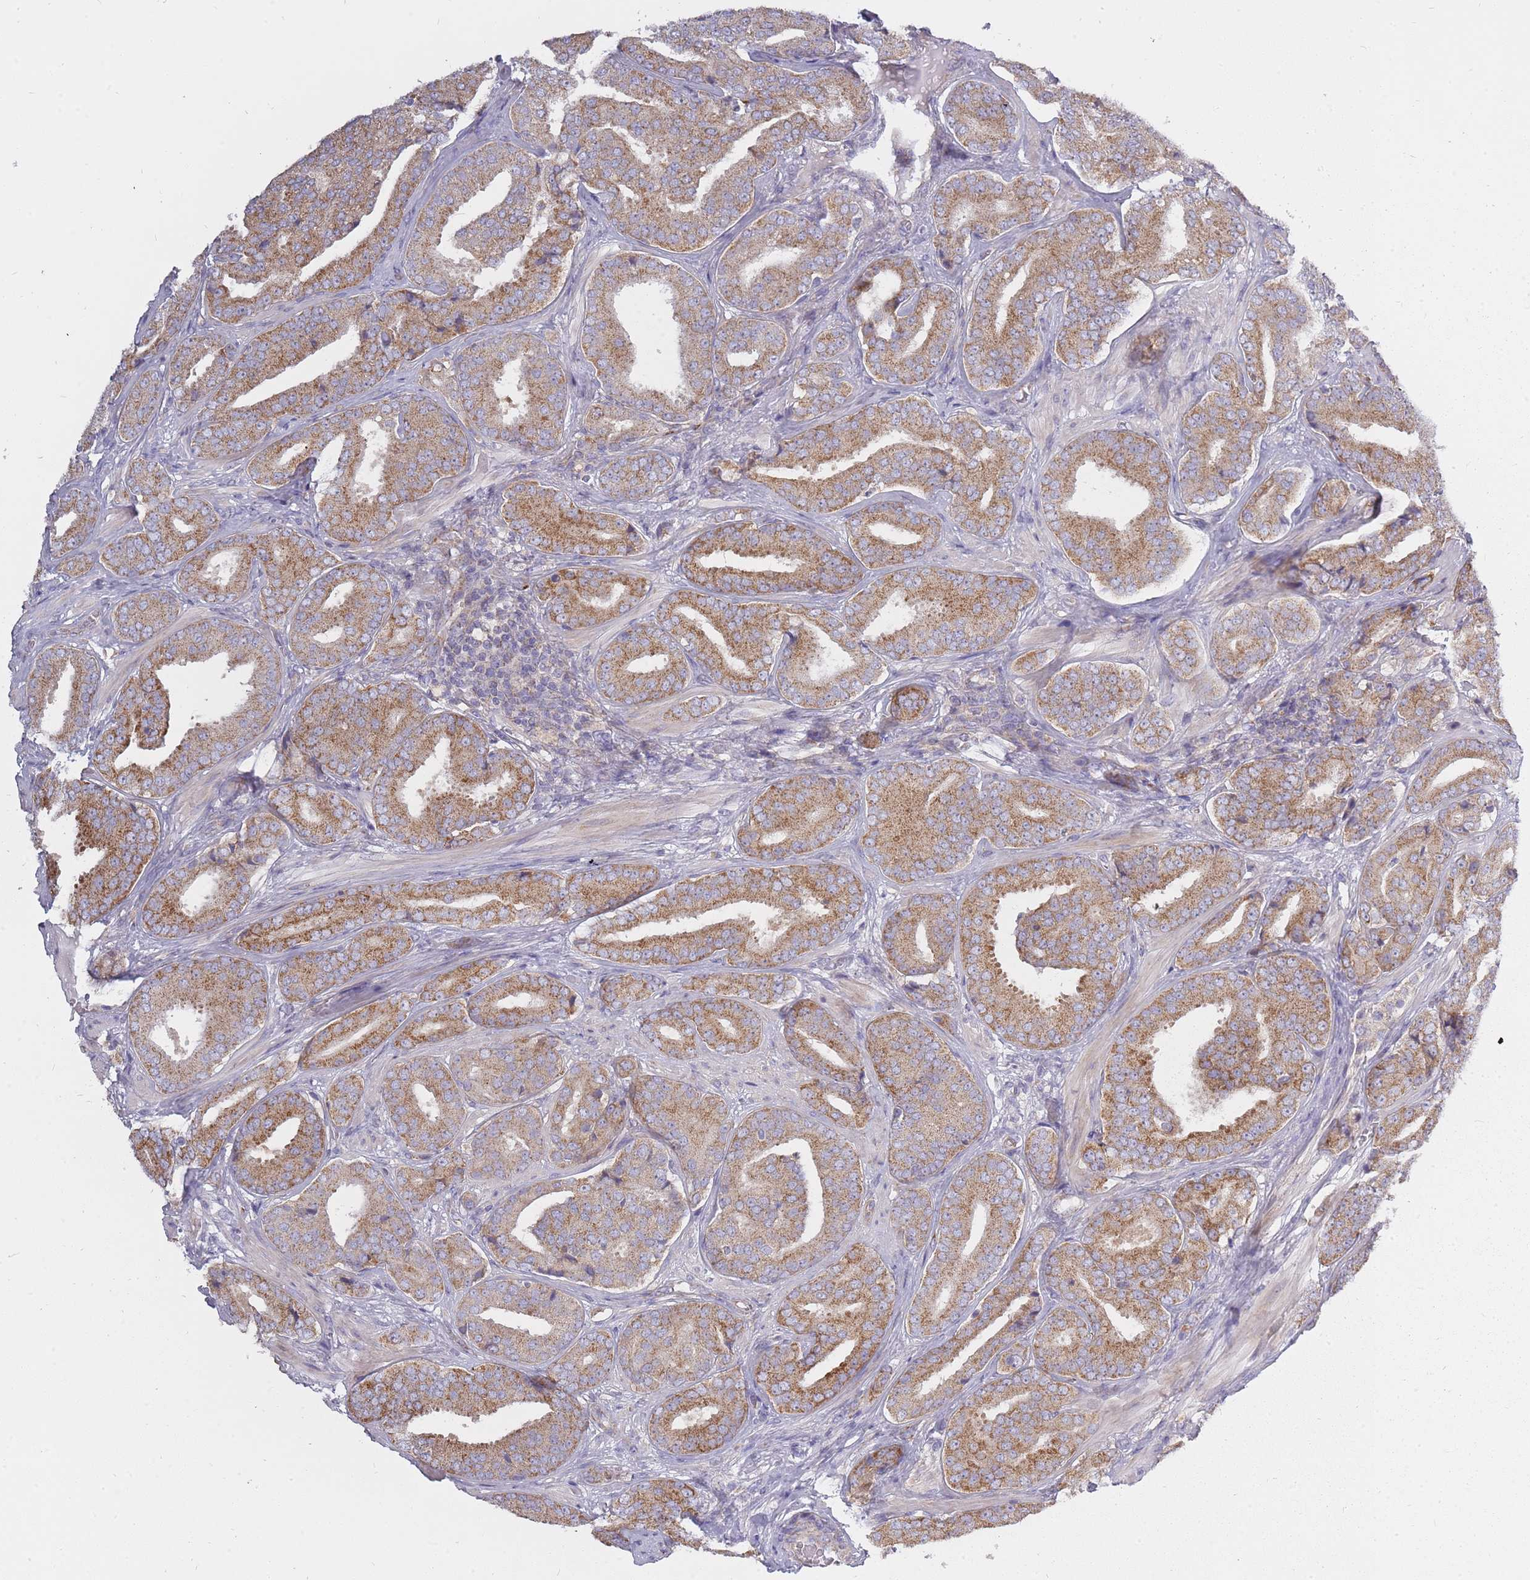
{"staining": {"intensity": "moderate", "quantity": ">75%", "location": "cytoplasmic/membranous"}, "tissue": "prostate cancer", "cell_type": "Tumor cells", "image_type": "cancer", "snomed": [{"axis": "morphology", "description": "Adenocarcinoma, High grade"}, {"axis": "topography", "description": "Prostate"}], "caption": "Brown immunohistochemical staining in prostate cancer (high-grade adenocarcinoma) demonstrates moderate cytoplasmic/membranous expression in approximately >75% of tumor cells.", "gene": "ALKBH4", "patient": {"sex": "male", "age": 63}}